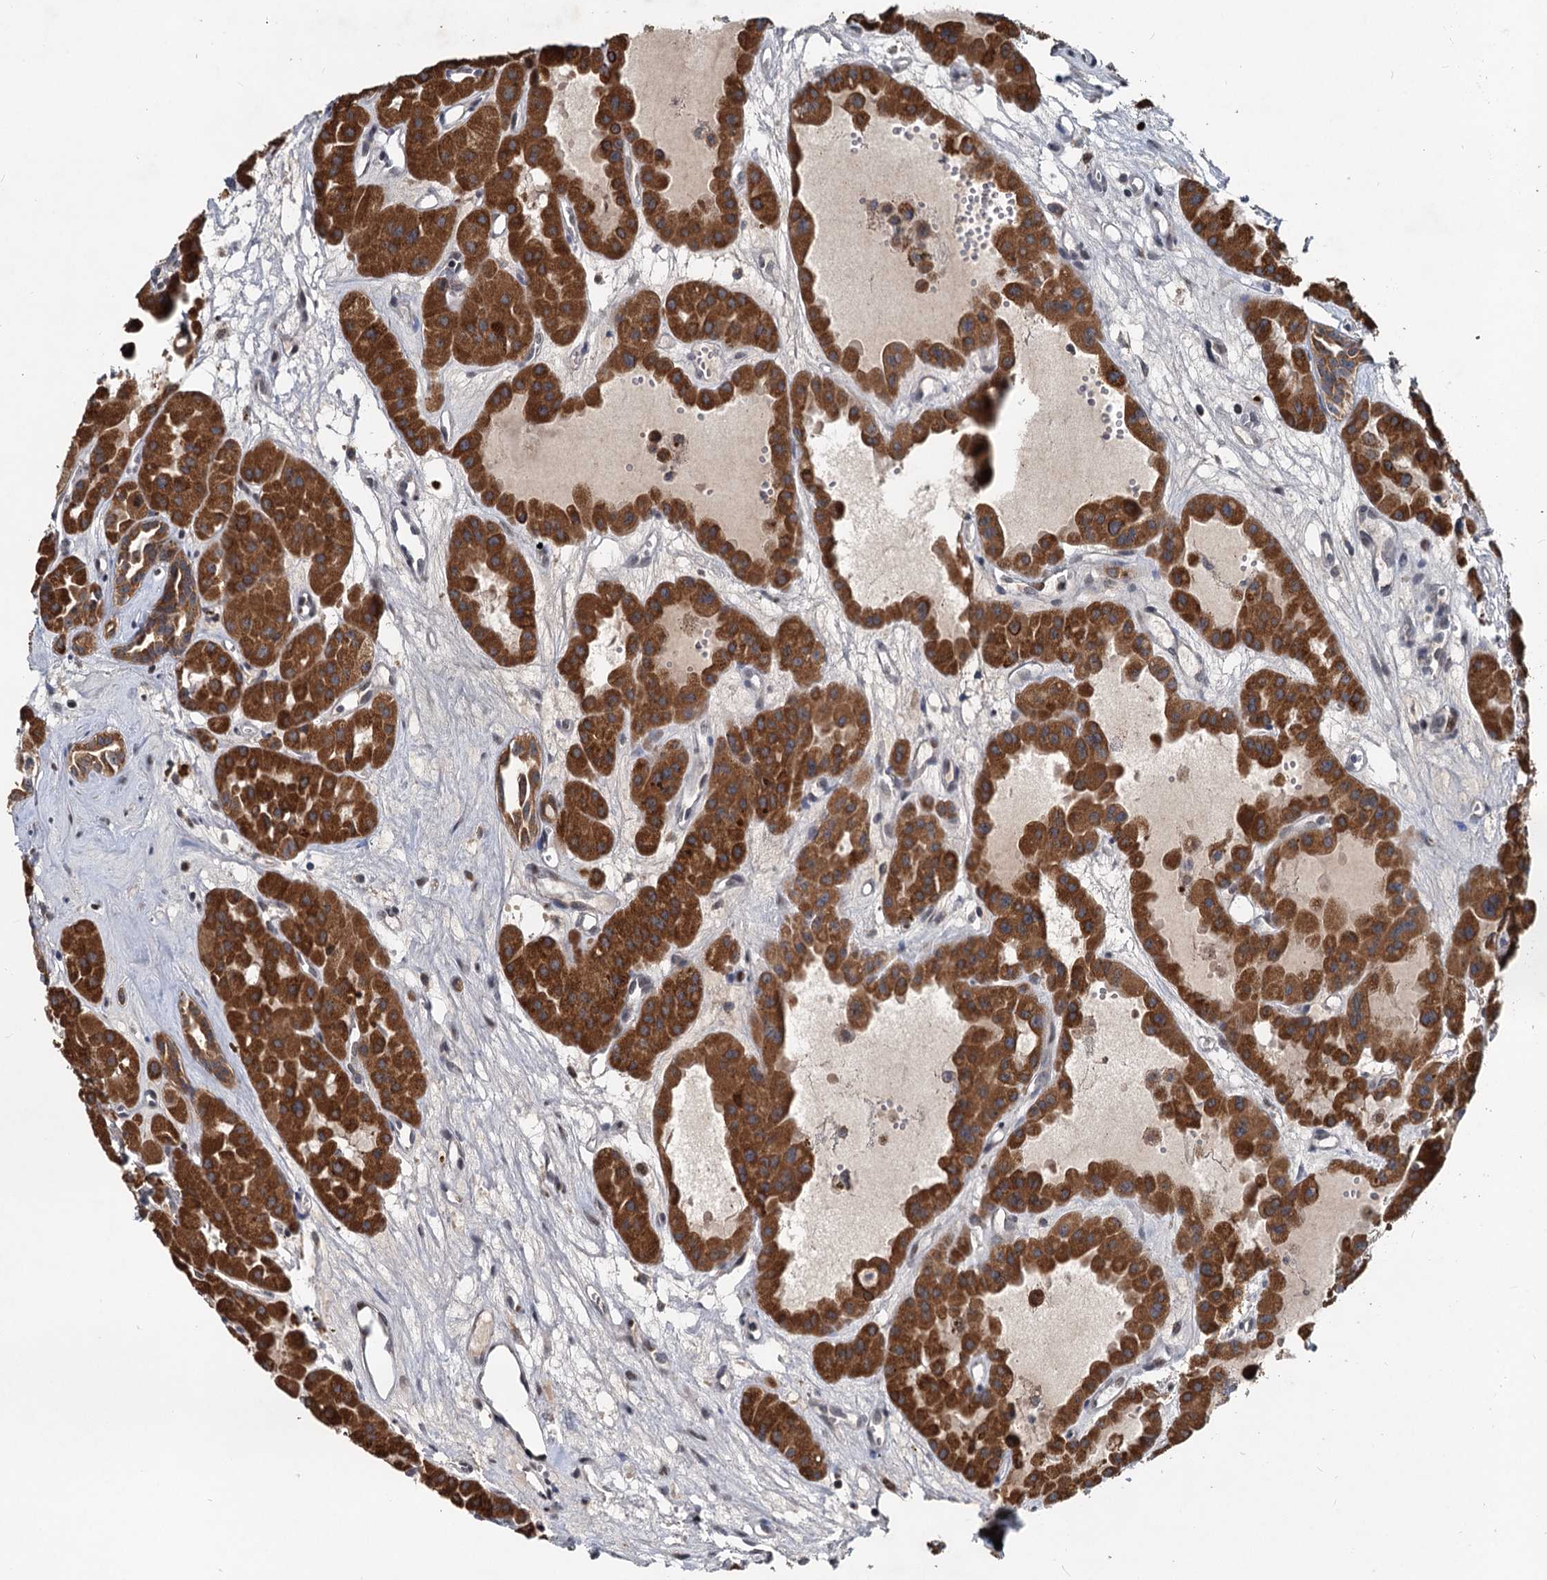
{"staining": {"intensity": "strong", "quantity": ">75%", "location": "cytoplasmic/membranous"}, "tissue": "renal cancer", "cell_type": "Tumor cells", "image_type": "cancer", "snomed": [{"axis": "morphology", "description": "Carcinoma, NOS"}, {"axis": "topography", "description": "Kidney"}], "caption": "Immunohistochemical staining of renal cancer (carcinoma) shows high levels of strong cytoplasmic/membranous protein staining in approximately >75% of tumor cells.", "gene": "RITA1", "patient": {"sex": "female", "age": 75}}